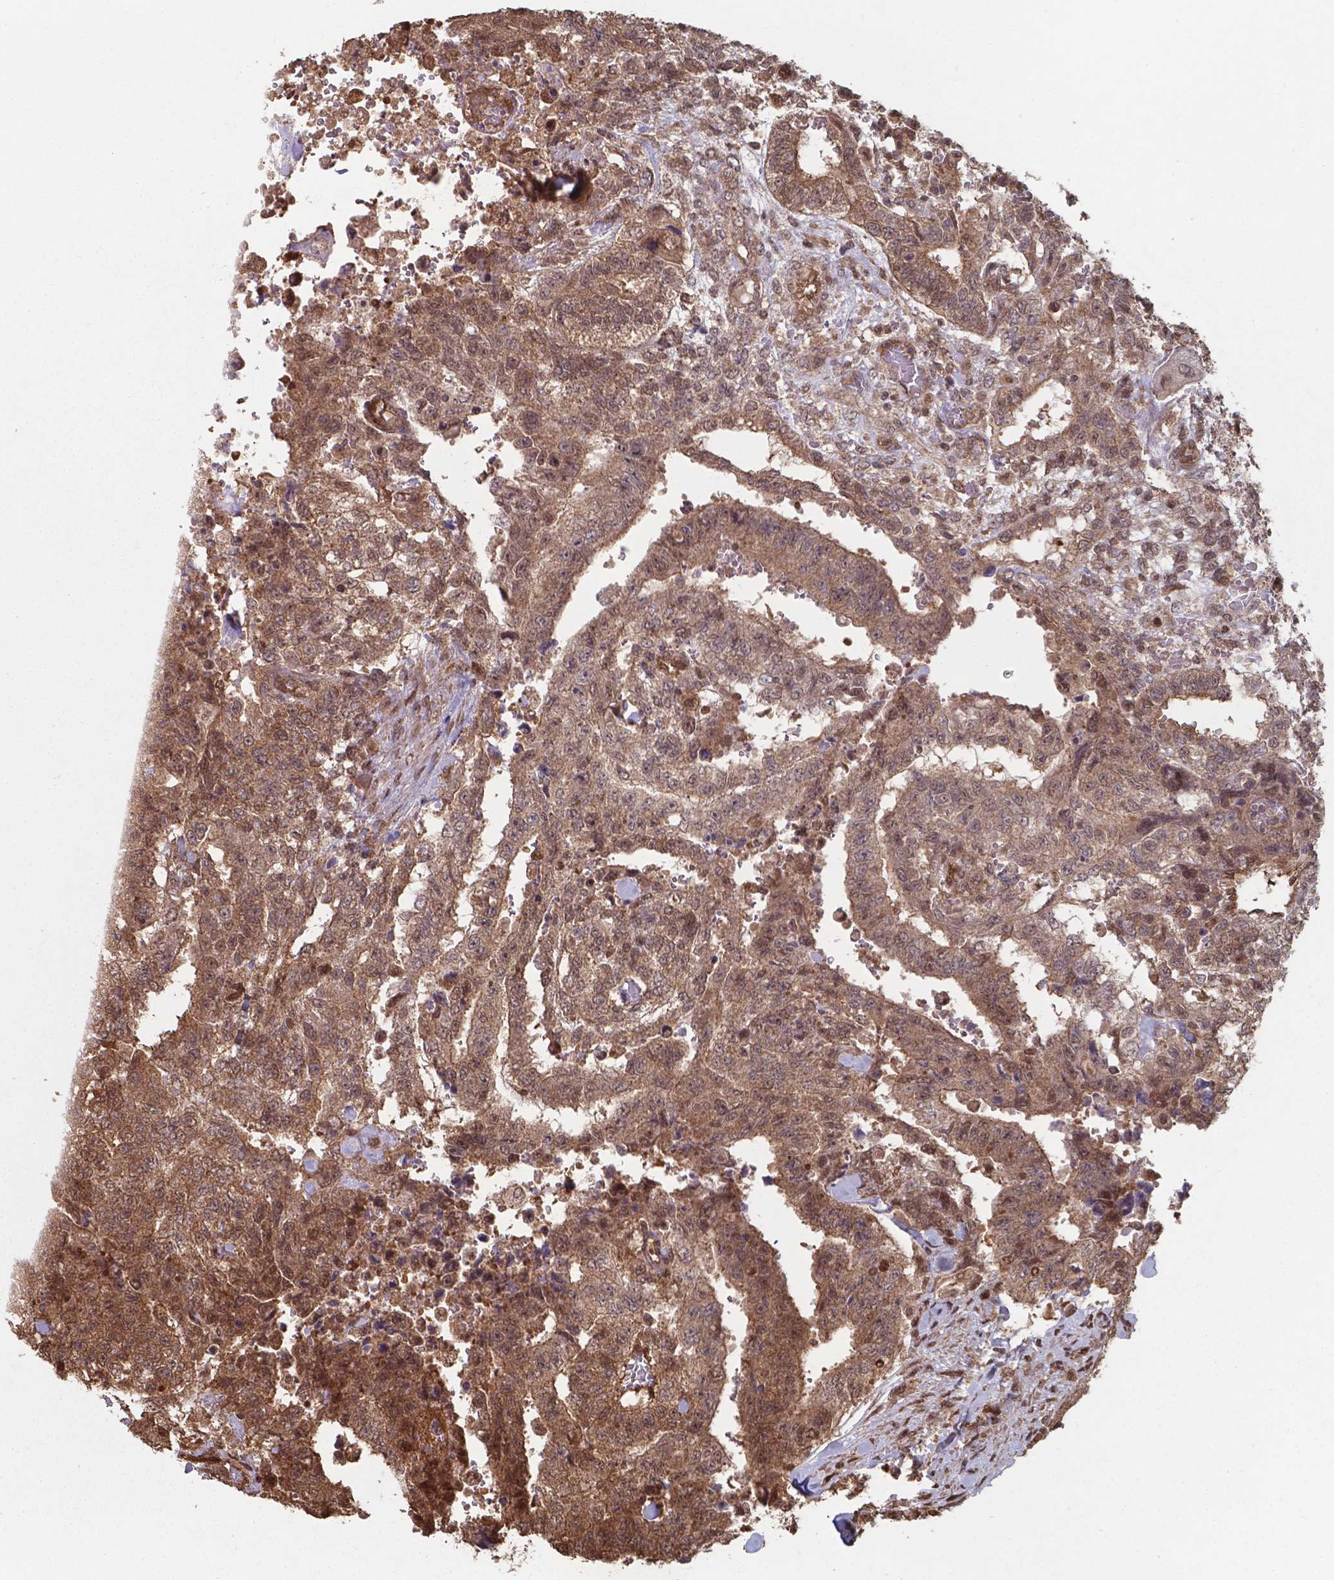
{"staining": {"intensity": "moderate", "quantity": ">75%", "location": "cytoplasmic/membranous,nuclear"}, "tissue": "testis cancer", "cell_type": "Tumor cells", "image_type": "cancer", "snomed": [{"axis": "morphology", "description": "Carcinoma, Embryonal, NOS"}, {"axis": "topography", "description": "Testis"}], "caption": "This histopathology image reveals IHC staining of human embryonal carcinoma (testis), with medium moderate cytoplasmic/membranous and nuclear expression in approximately >75% of tumor cells.", "gene": "CHP2", "patient": {"sex": "male", "age": 24}}